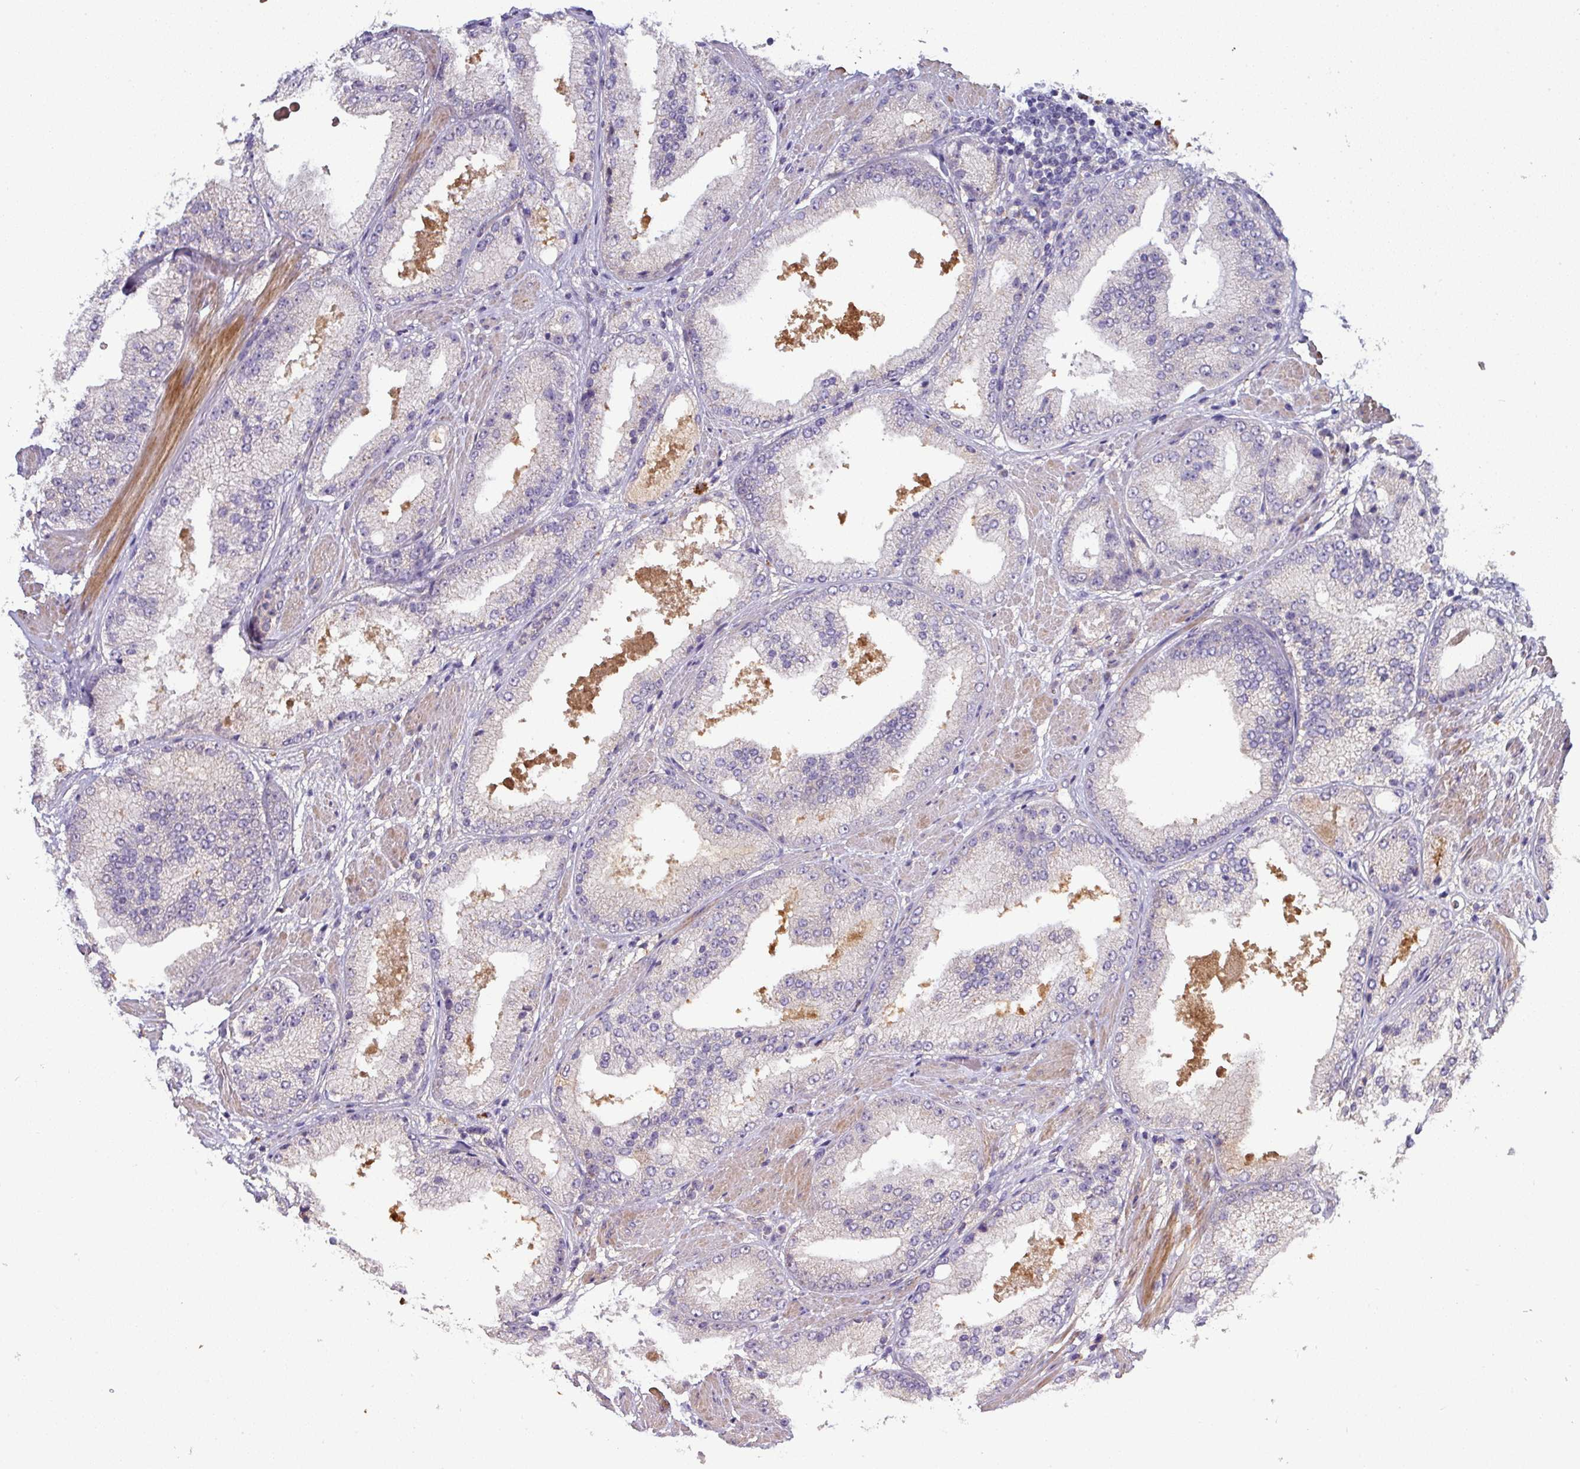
{"staining": {"intensity": "negative", "quantity": "none", "location": "none"}, "tissue": "prostate cancer", "cell_type": "Tumor cells", "image_type": "cancer", "snomed": [{"axis": "morphology", "description": "Adenocarcinoma, Low grade"}, {"axis": "topography", "description": "Prostate"}], "caption": "DAB immunohistochemical staining of human prostate adenocarcinoma (low-grade) demonstrates no significant expression in tumor cells.", "gene": "AEBP2", "patient": {"sex": "male", "age": 67}}